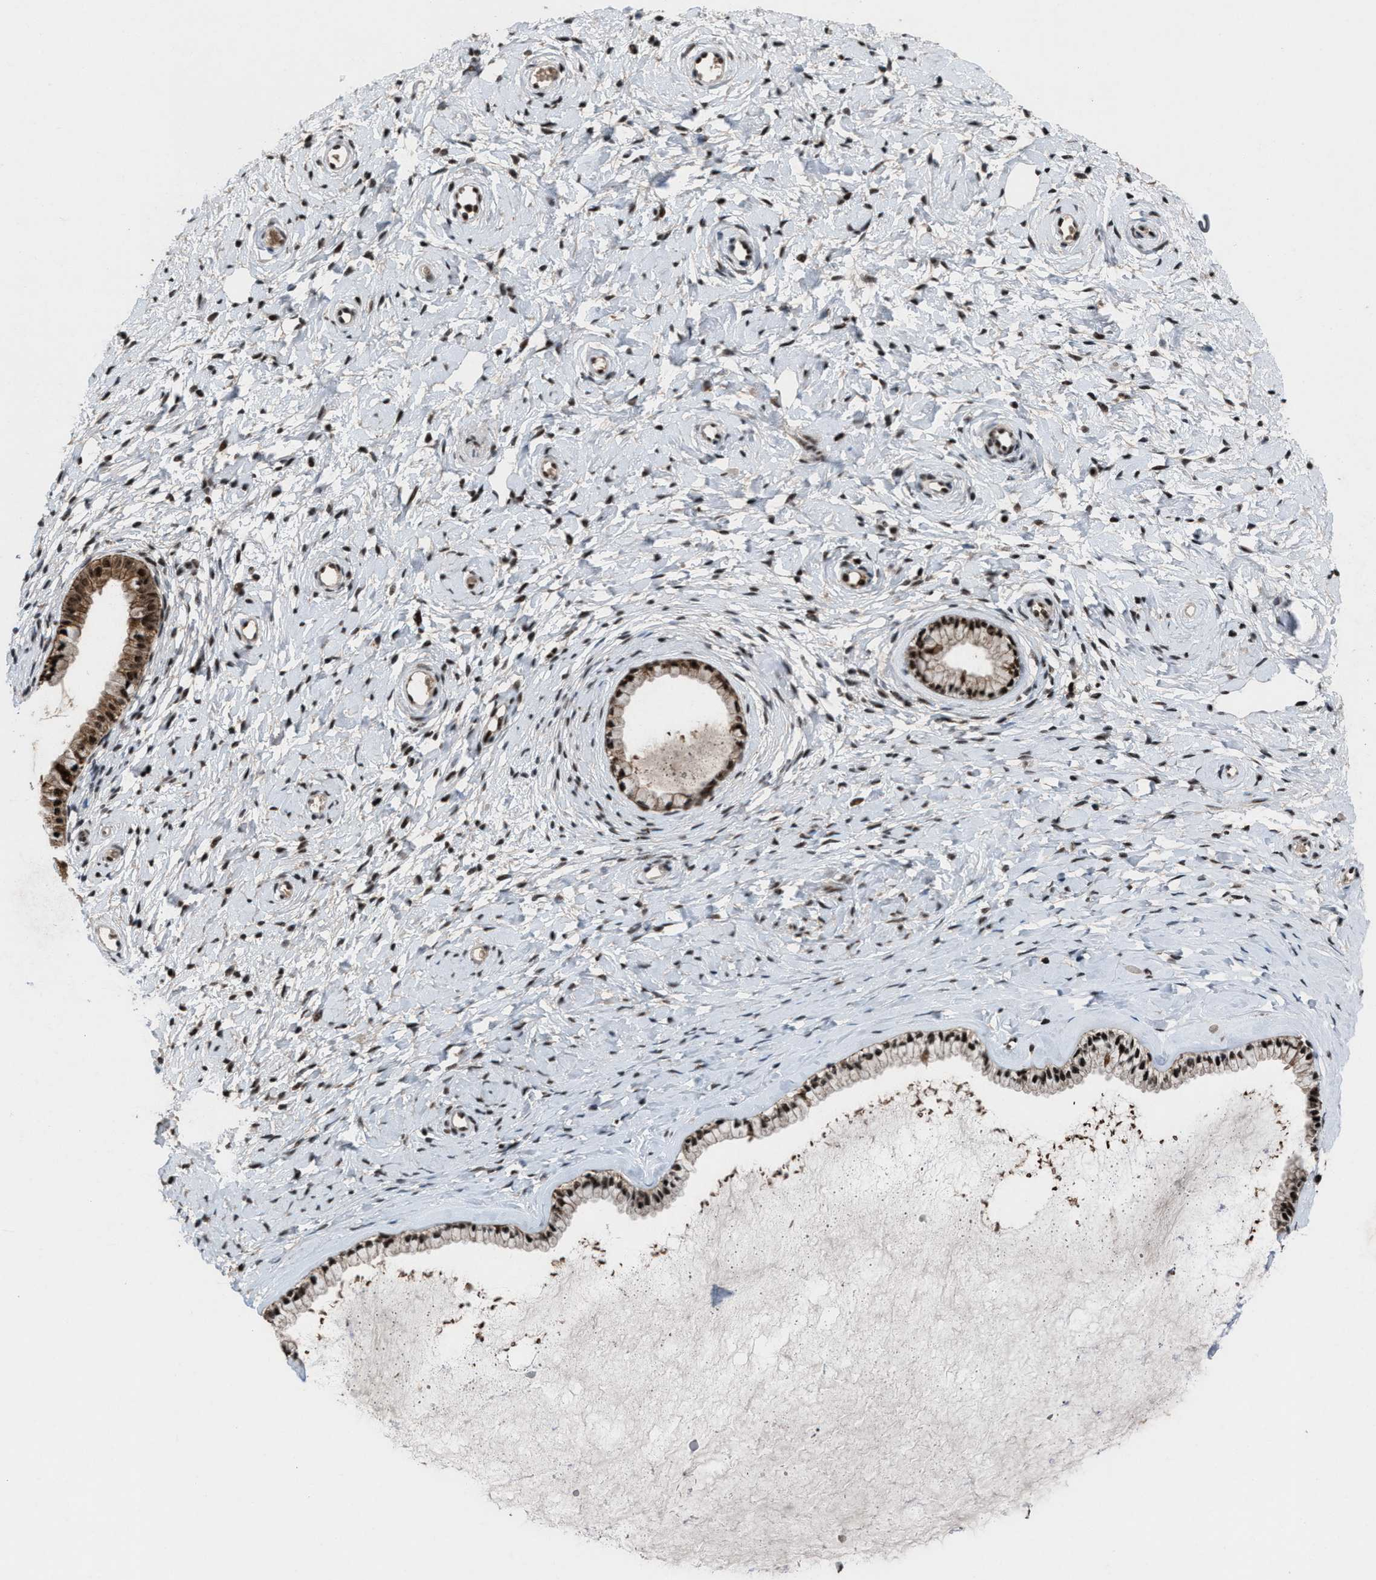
{"staining": {"intensity": "strong", "quantity": ">75%", "location": "cytoplasmic/membranous,nuclear"}, "tissue": "cervix", "cell_type": "Glandular cells", "image_type": "normal", "snomed": [{"axis": "morphology", "description": "Normal tissue, NOS"}, {"axis": "topography", "description": "Cervix"}], "caption": "Immunohistochemistry (IHC) (DAB) staining of normal cervix displays strong cytoplasmic/membranous,nuclear protein staining in approximately >75% of glandular cells. (Stains: DAB in brown, nuclei in blue, Microscopy: brightfield microscopy at high magnification).", "gene": "PRPF4", "patient": {"sex": "female", "age": 72}}